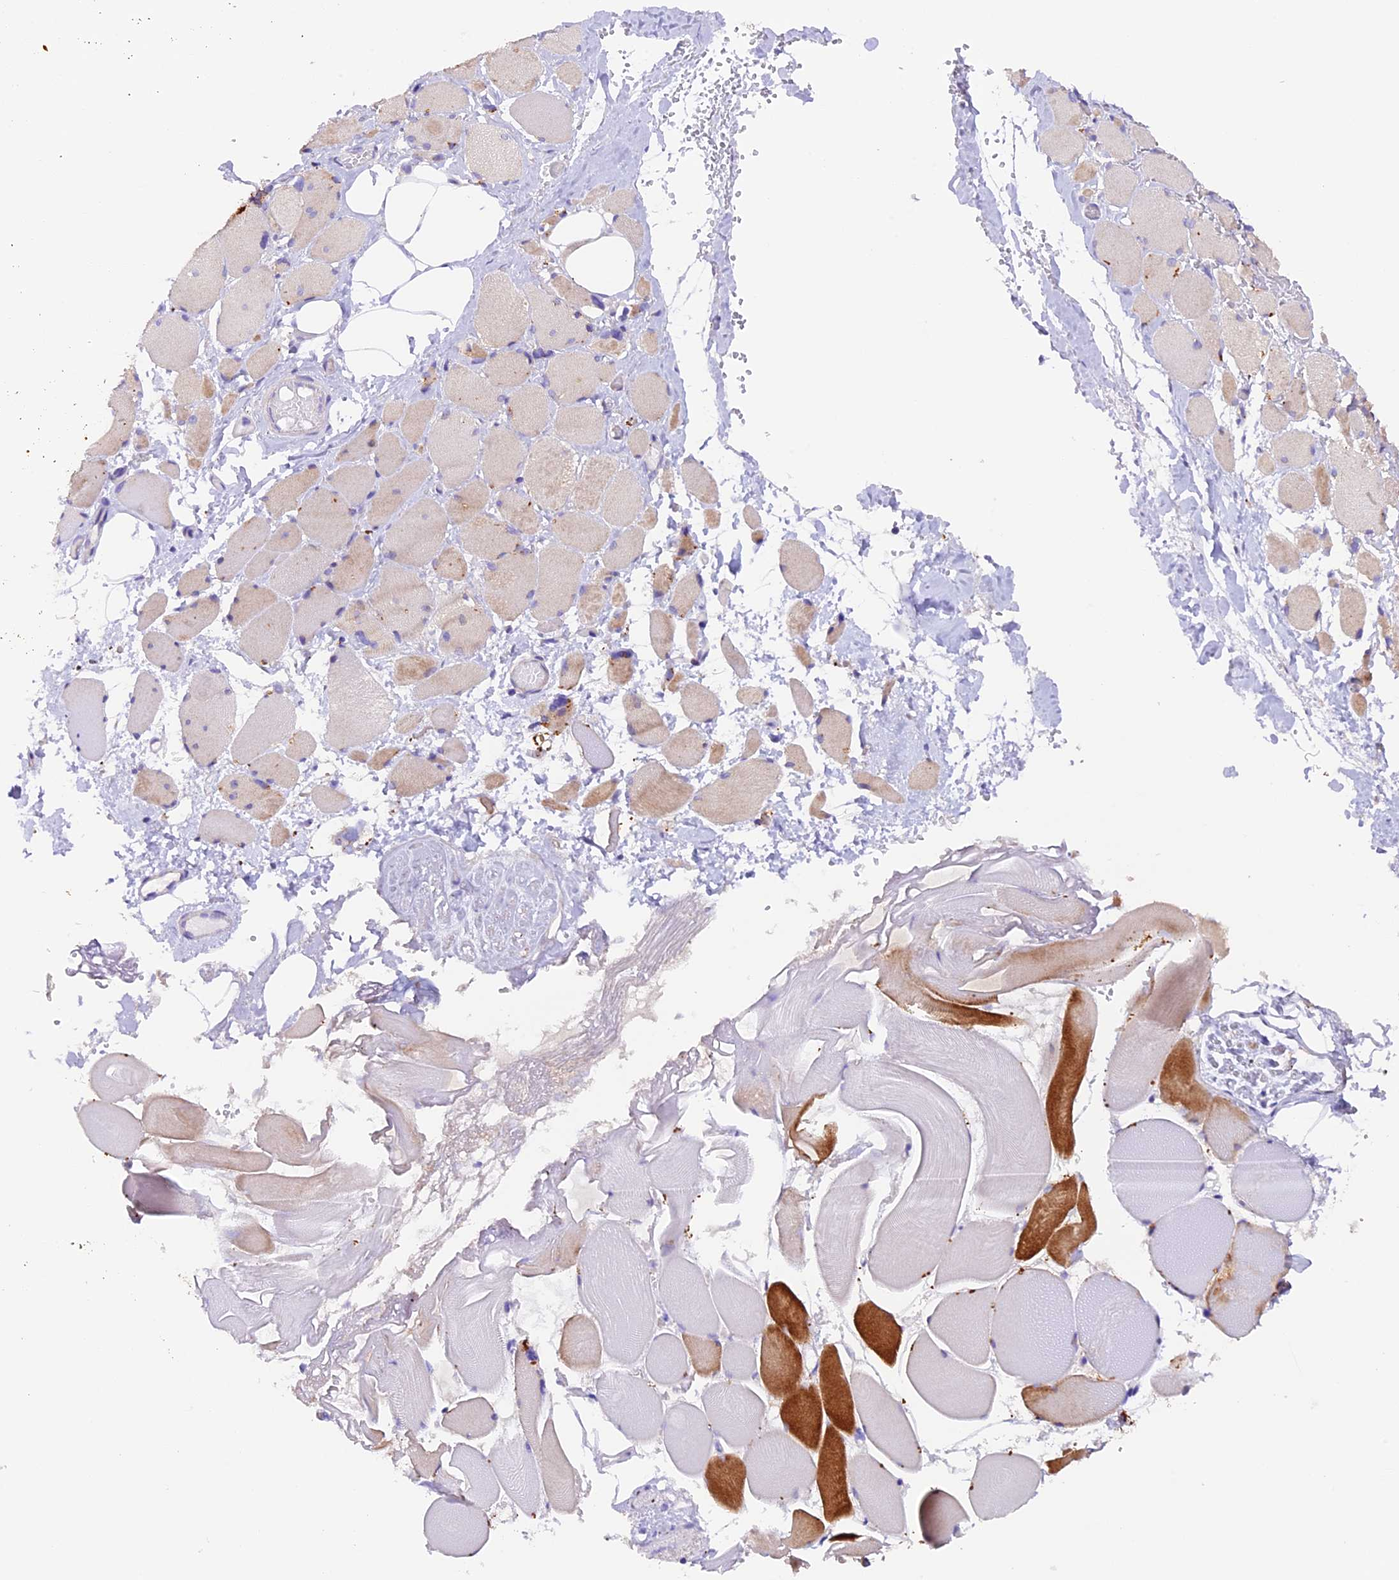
{"staining": {"intensity": "strong", "quantity": "<25%", "location": "cytoplasmic/membranous"}, "tissue": "skeletal muscle", "cell_type": "Myocytes", "image_type": "normal", "snomed": [{"axis": "morphology", "description": "Normal tissue, NOS"}, {"axis": "morphology", "description": "Basal cell carcinoma"}, {"axis": "topography", "description": "Skeletal muscle"}], "caption": "This image shows IHC staining of normal human skeletal muscle, with medium strong cytoplasmic/membranous positivity in about <25% of myocytes.", "gene": "NCK2", "patient": {"sex": "female", "age": 64}}